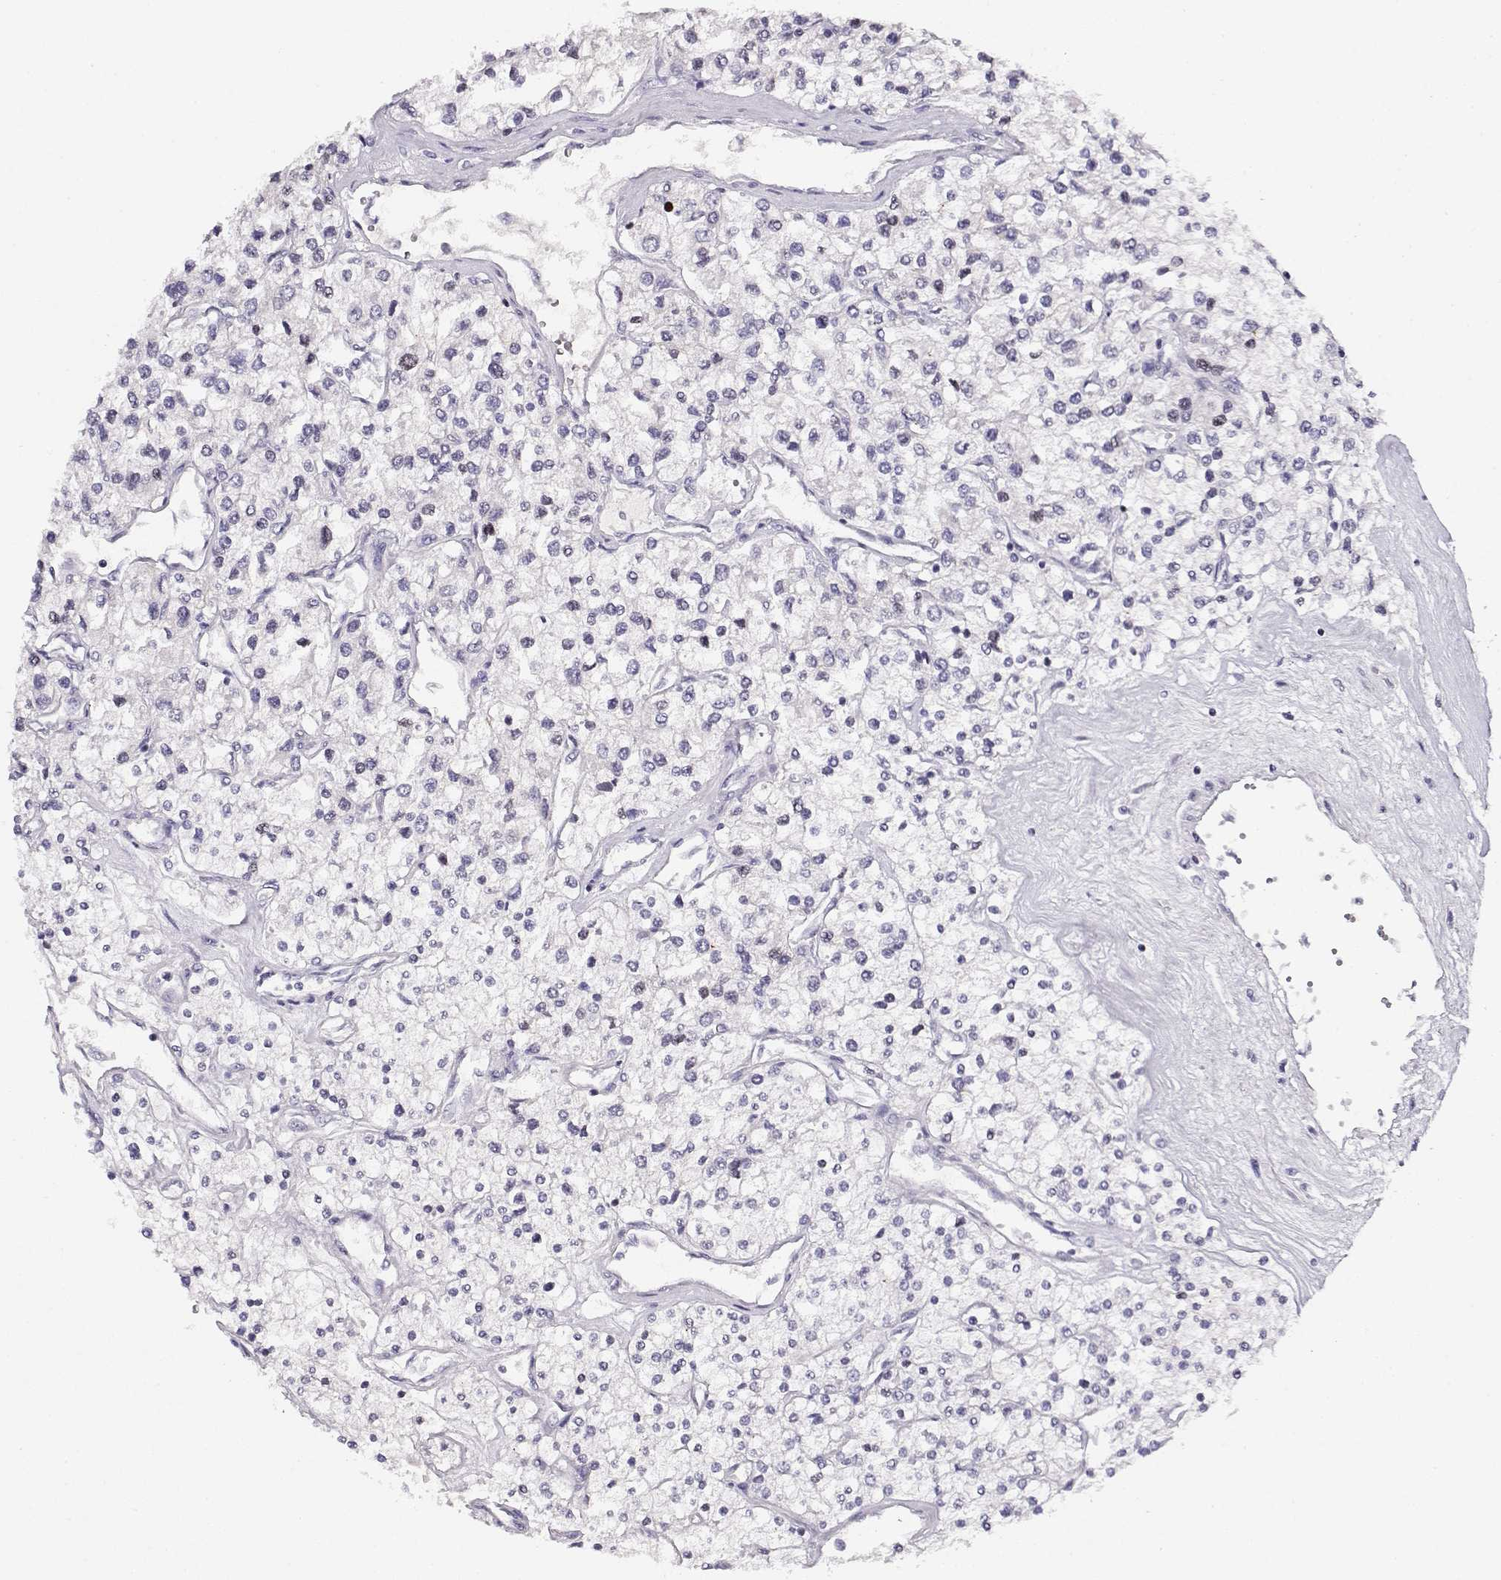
{"staining": {"intensity": "negative", "quantity": "none", "location": "none"}, "tissue": "renal cancer", "cell_type": "Tumor cells", "image_type": "cancer", "snomed": [{"axis": "morphology", "description": "Adenocarcinoma, NOS"}, {"axis": "topography", "description": "Kidney"}], "caption": "An immunohistochemistry image of renal cancer is shown. There is no staining in tumor cells of renal cancer.", "gene": "CRX", "patient": {"sex": "male", "age": 80}}